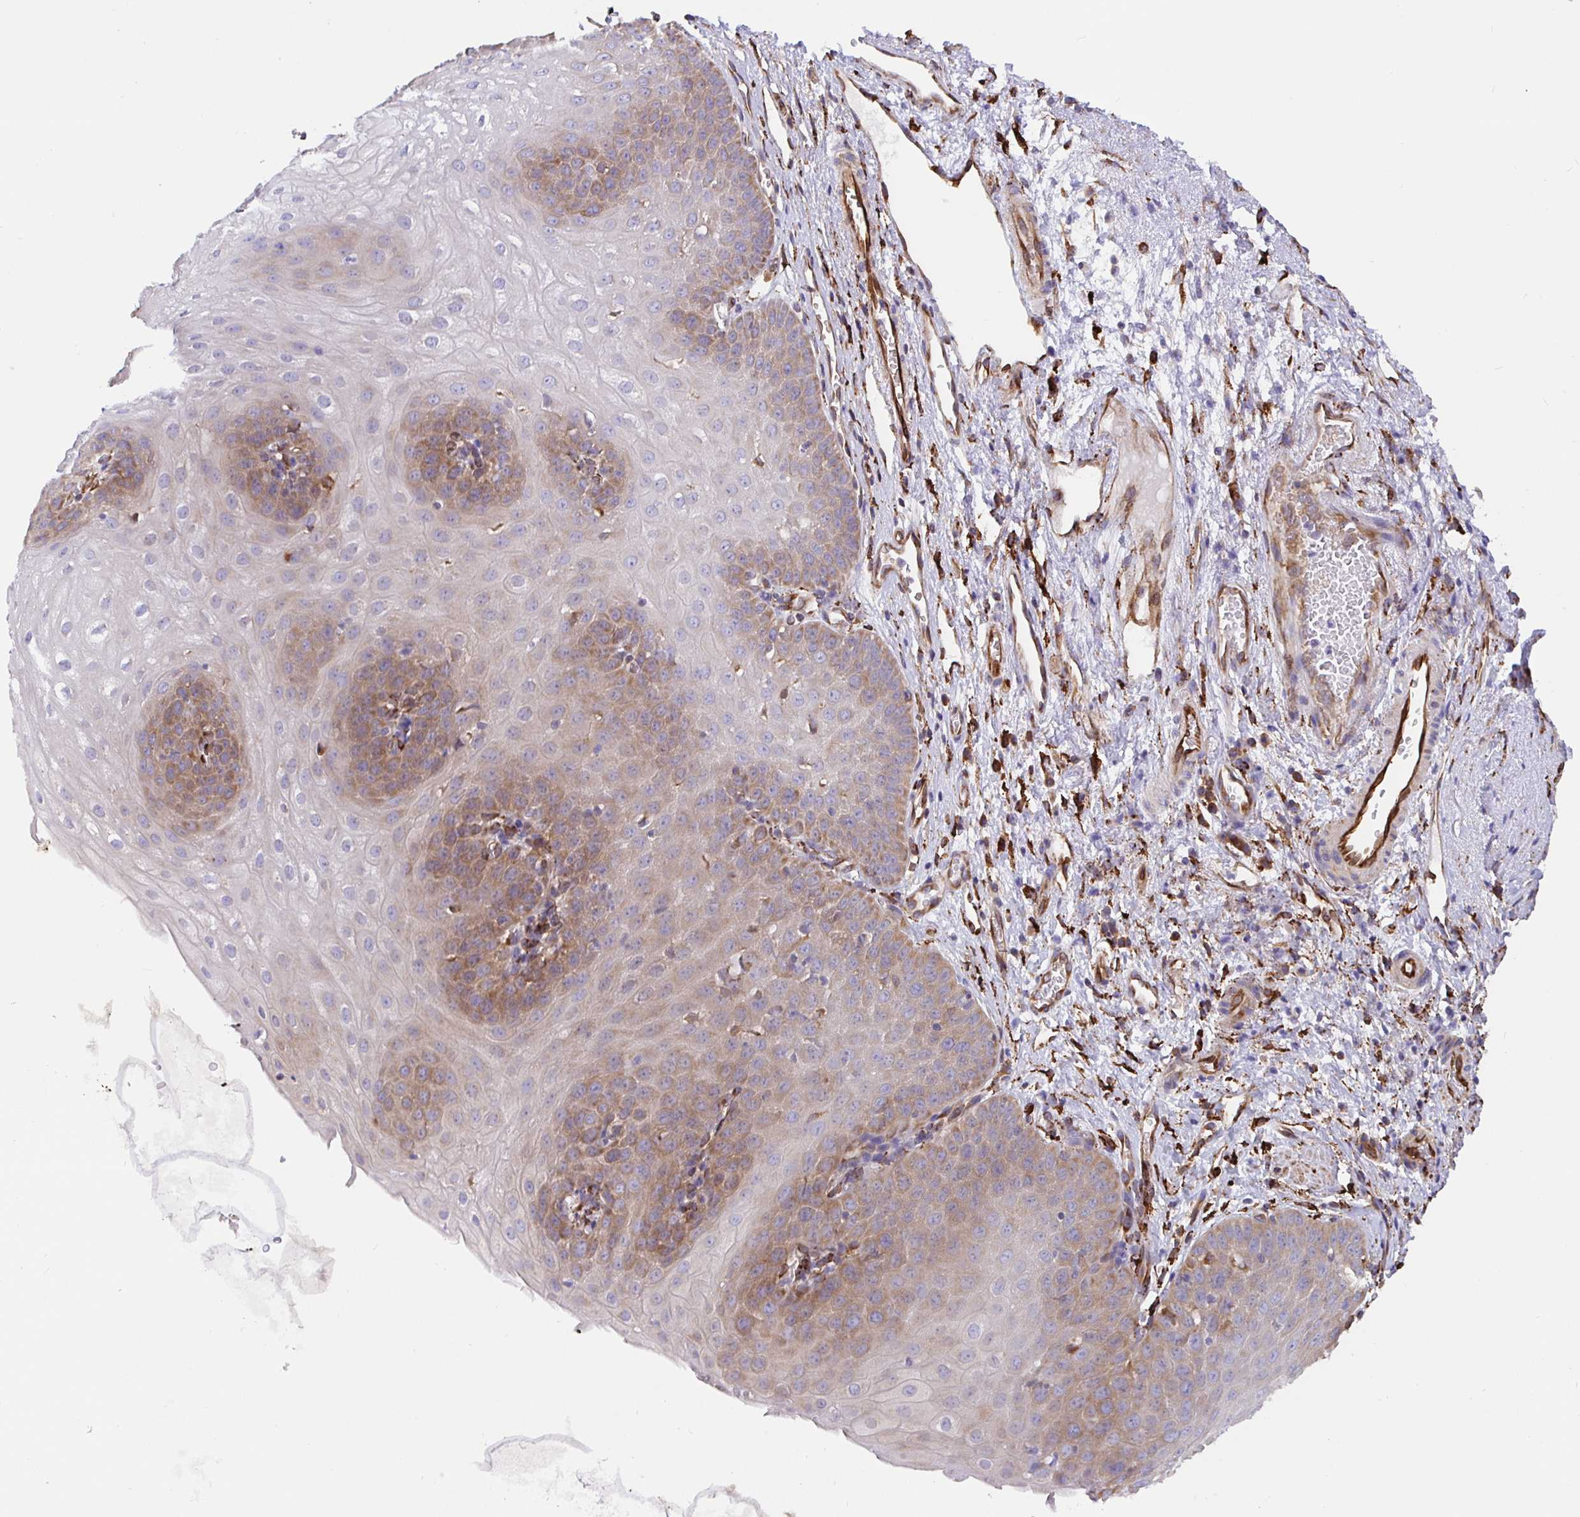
{"staining": {"intensity": "moderate", "quantity": "25%-75%", "location": "cytoplasmic/membranous"}, "tissue": "esophagus", "cell_type": "Squamous epithelial cells", "image_type": "normal", "snomed": [{"axis": "morphology", "description": "Normal tissue, NOS"}, {"axis": "topography", "description": "Esophagus"}], "caption": "IHC (DAB) staining of normal esophagus demonstrates moderate cytoplasmic/membranous protein positivity in approximately 25%-75% of squamous epithelial cells. Nuclei are stained in blue.", "gene": "MAOA", "patient": {"sex": "male", "age": 71}}